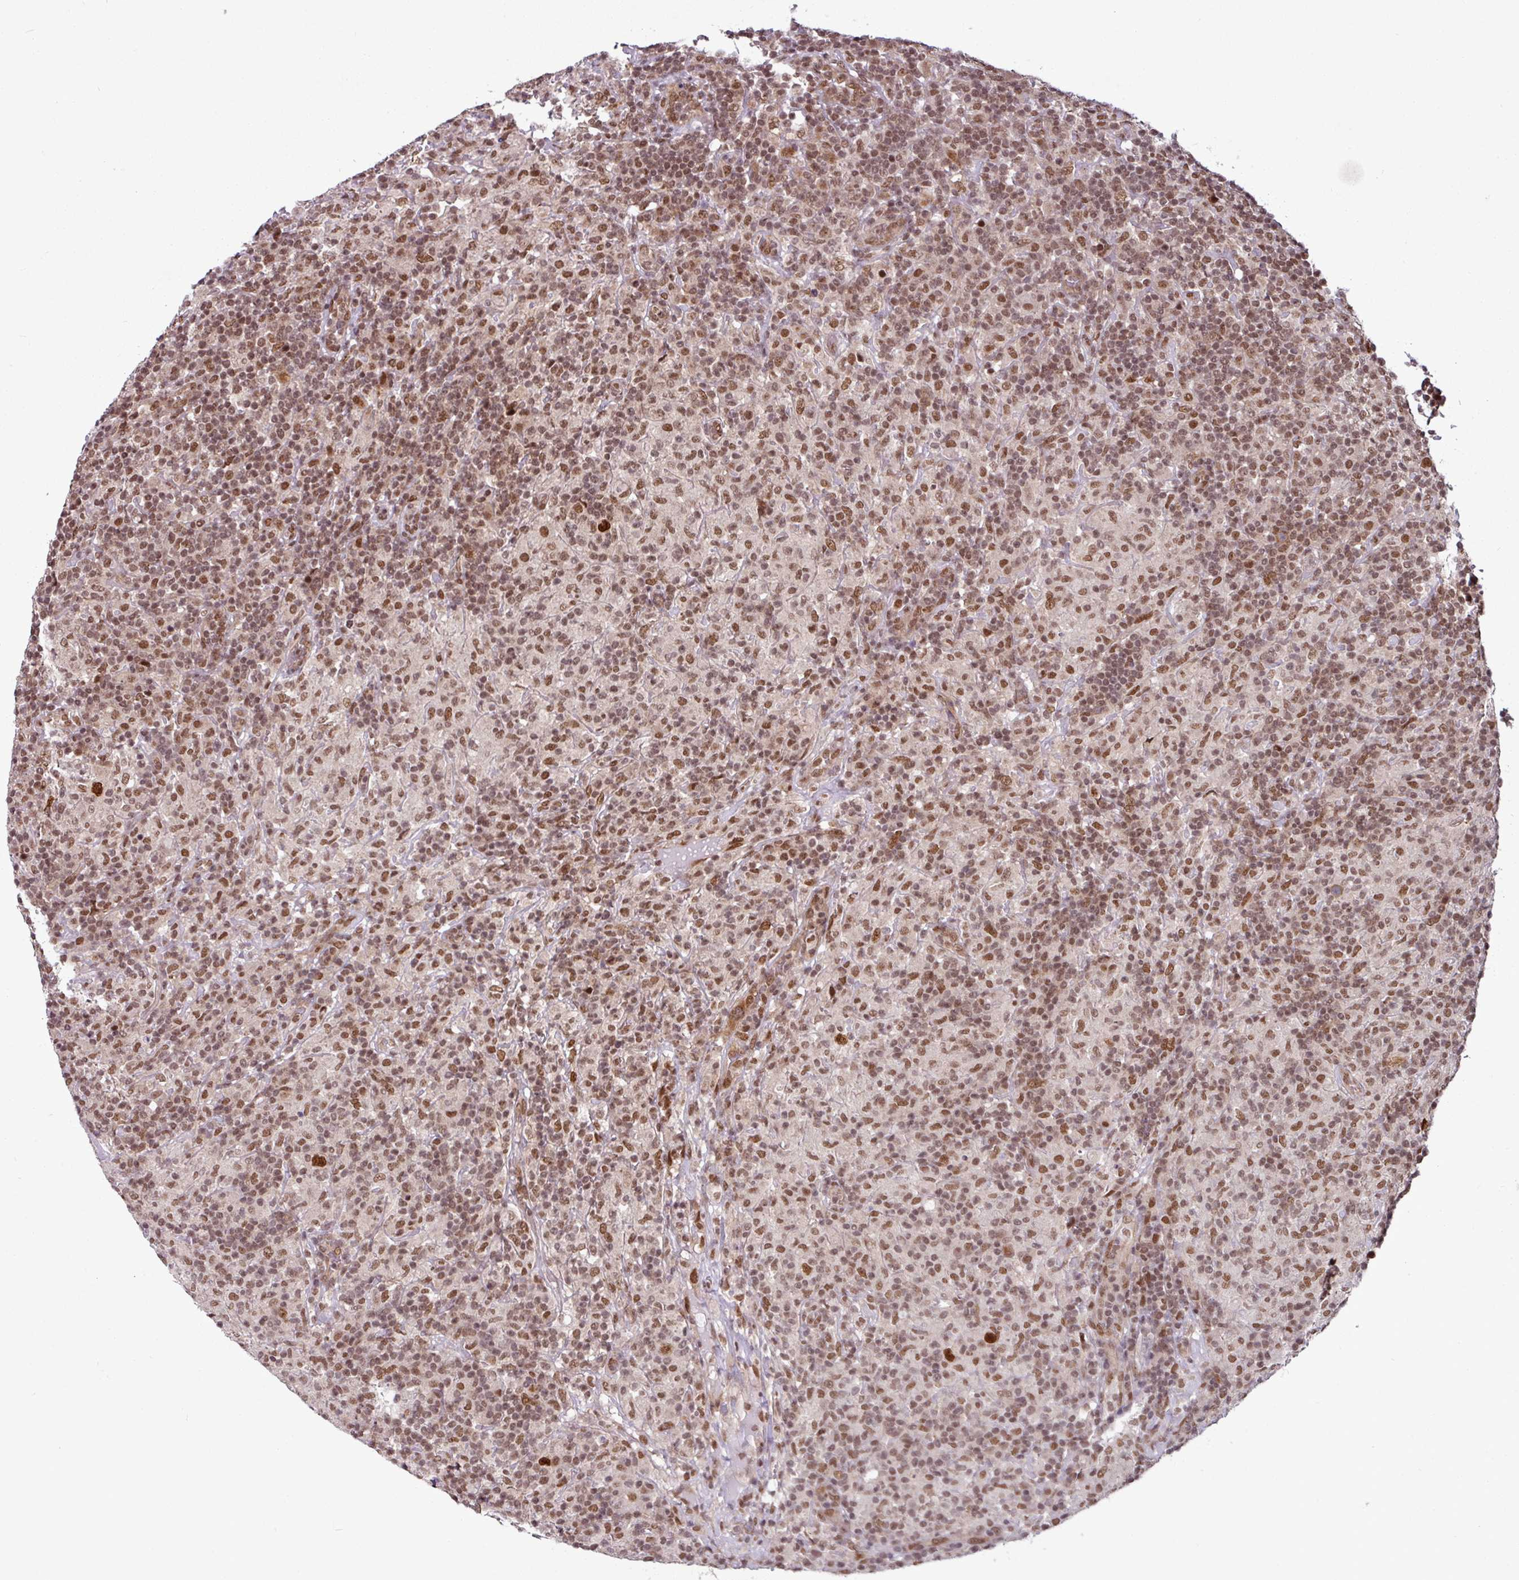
{"staining": {"intensity": "strong", "quantity": ">75%", "location": "nuclear"}, "tissue": "lymphoma", "cell_type": "Tumor cells", "image_type": "cancer", "snomed": [{"axis": "morphology", "description": "Hodgkin's disease, NOS"}, {"axis": "topography", "description": "Lymph node"}], "caption": "A brown stain shows strong nuclear staining of a protein in Hodgkin's disease tumor cells.", "gene": "MORF4L2", "patient": {"sex": "male", "age": 70}}